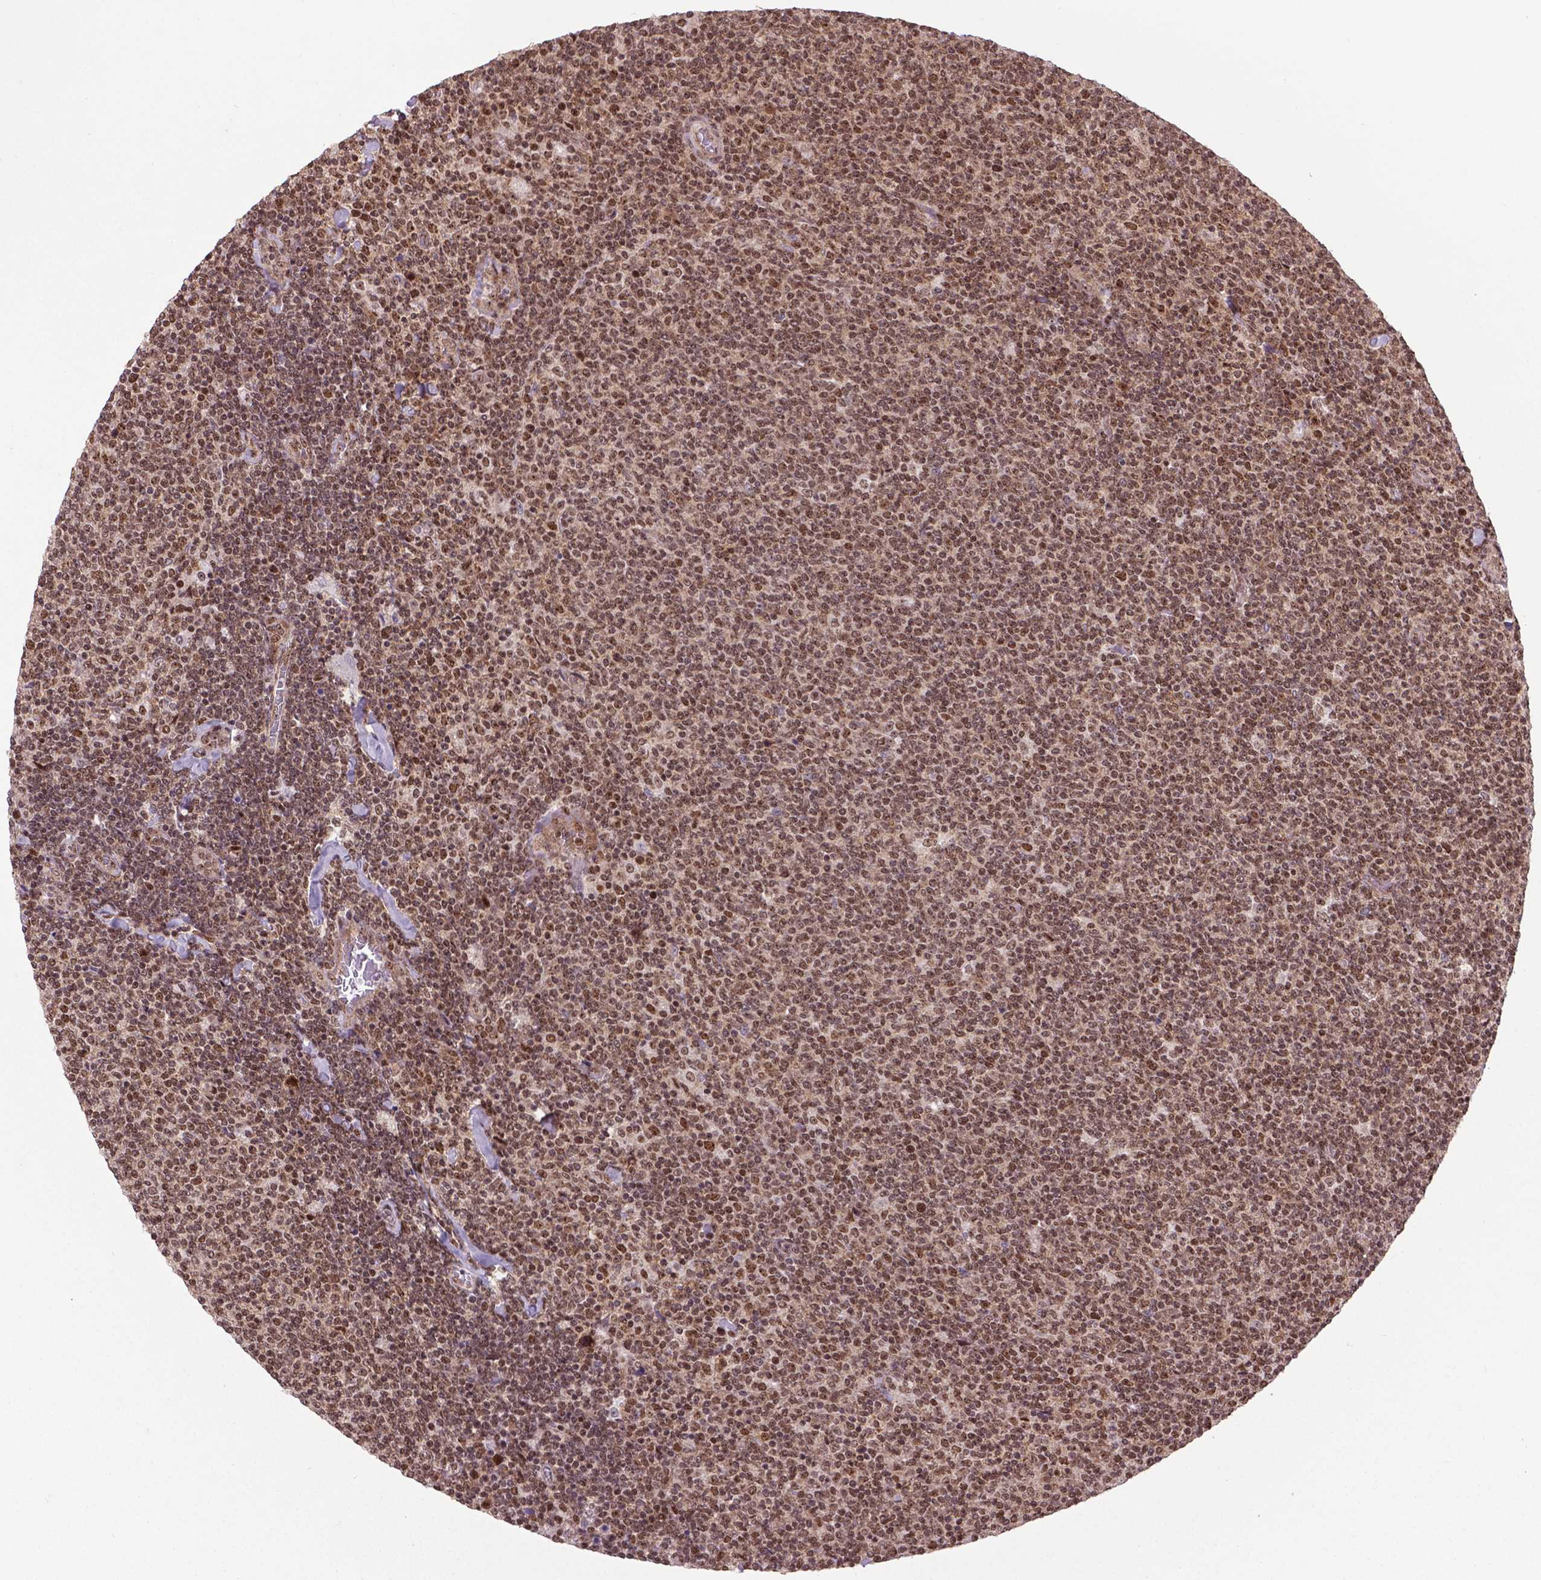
{"staining": {"intensity": "moderate", "quantity": ">75%", "location": "nuclear"}, "tissue": "lymphoma", "cell_type": "Tumor cells", "image_type": "cancer", "snomed": [{"axis": "morphology", "description": "Malignant lymphoma, non-Hodgkin's type, Low grade"}, {"axis": "topography", "description": "Lymph node"}], "caption": "A brown stain shows moderate nuclear staining of a protein in malignant lymphoma, non-Hodgkin's type (low-grade) tumor cells. The staining was performed using DAB, with brown indicating positive protein expression. Nuclei are stained blue with hematoxylin.", "gene": "CSNK2A1", "patient": {"sex": "male", "age": 52}}